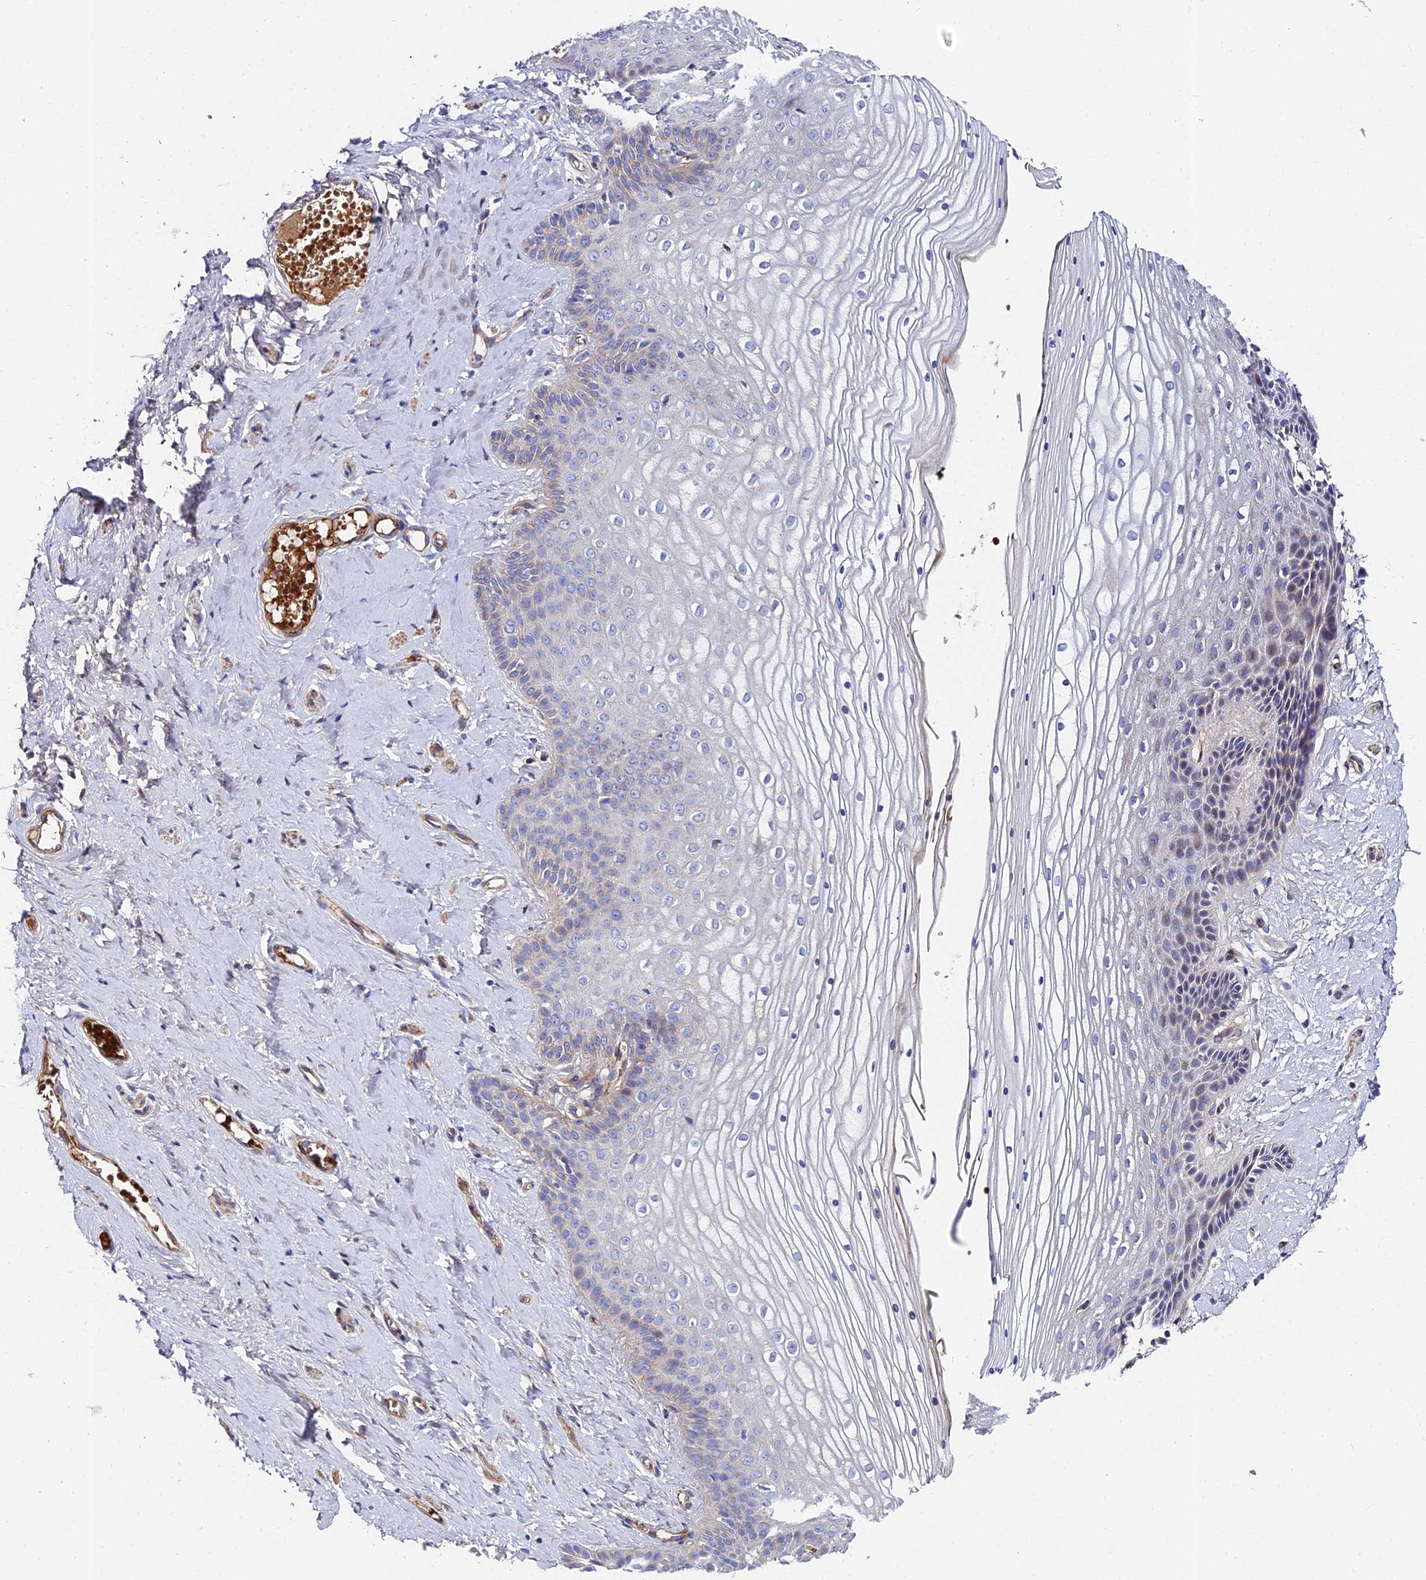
{"staining": {"intensity": "negative", "quantity": "none", "location": "none"}, "tissue": "vagina", "cell_type": "Squamous epithelial cells", "image_type": "normal", "snomed": [{"axis": "morphology", "description": "Normal tissue, NOS"}, {"axis": "topography", "description": "Vagina"}, {"axis": "topography", "description": "Cervix"}], "caption": "DAB immunohistochemical staining of unremarkable human vagina reveals no significant staining in squamous epithelial cells. (DAB (3,3'-diaminobenzidine) IHC, high magnification).", "gene": "ADGRF3", "patient": {"sex": "female", "age": 40}}